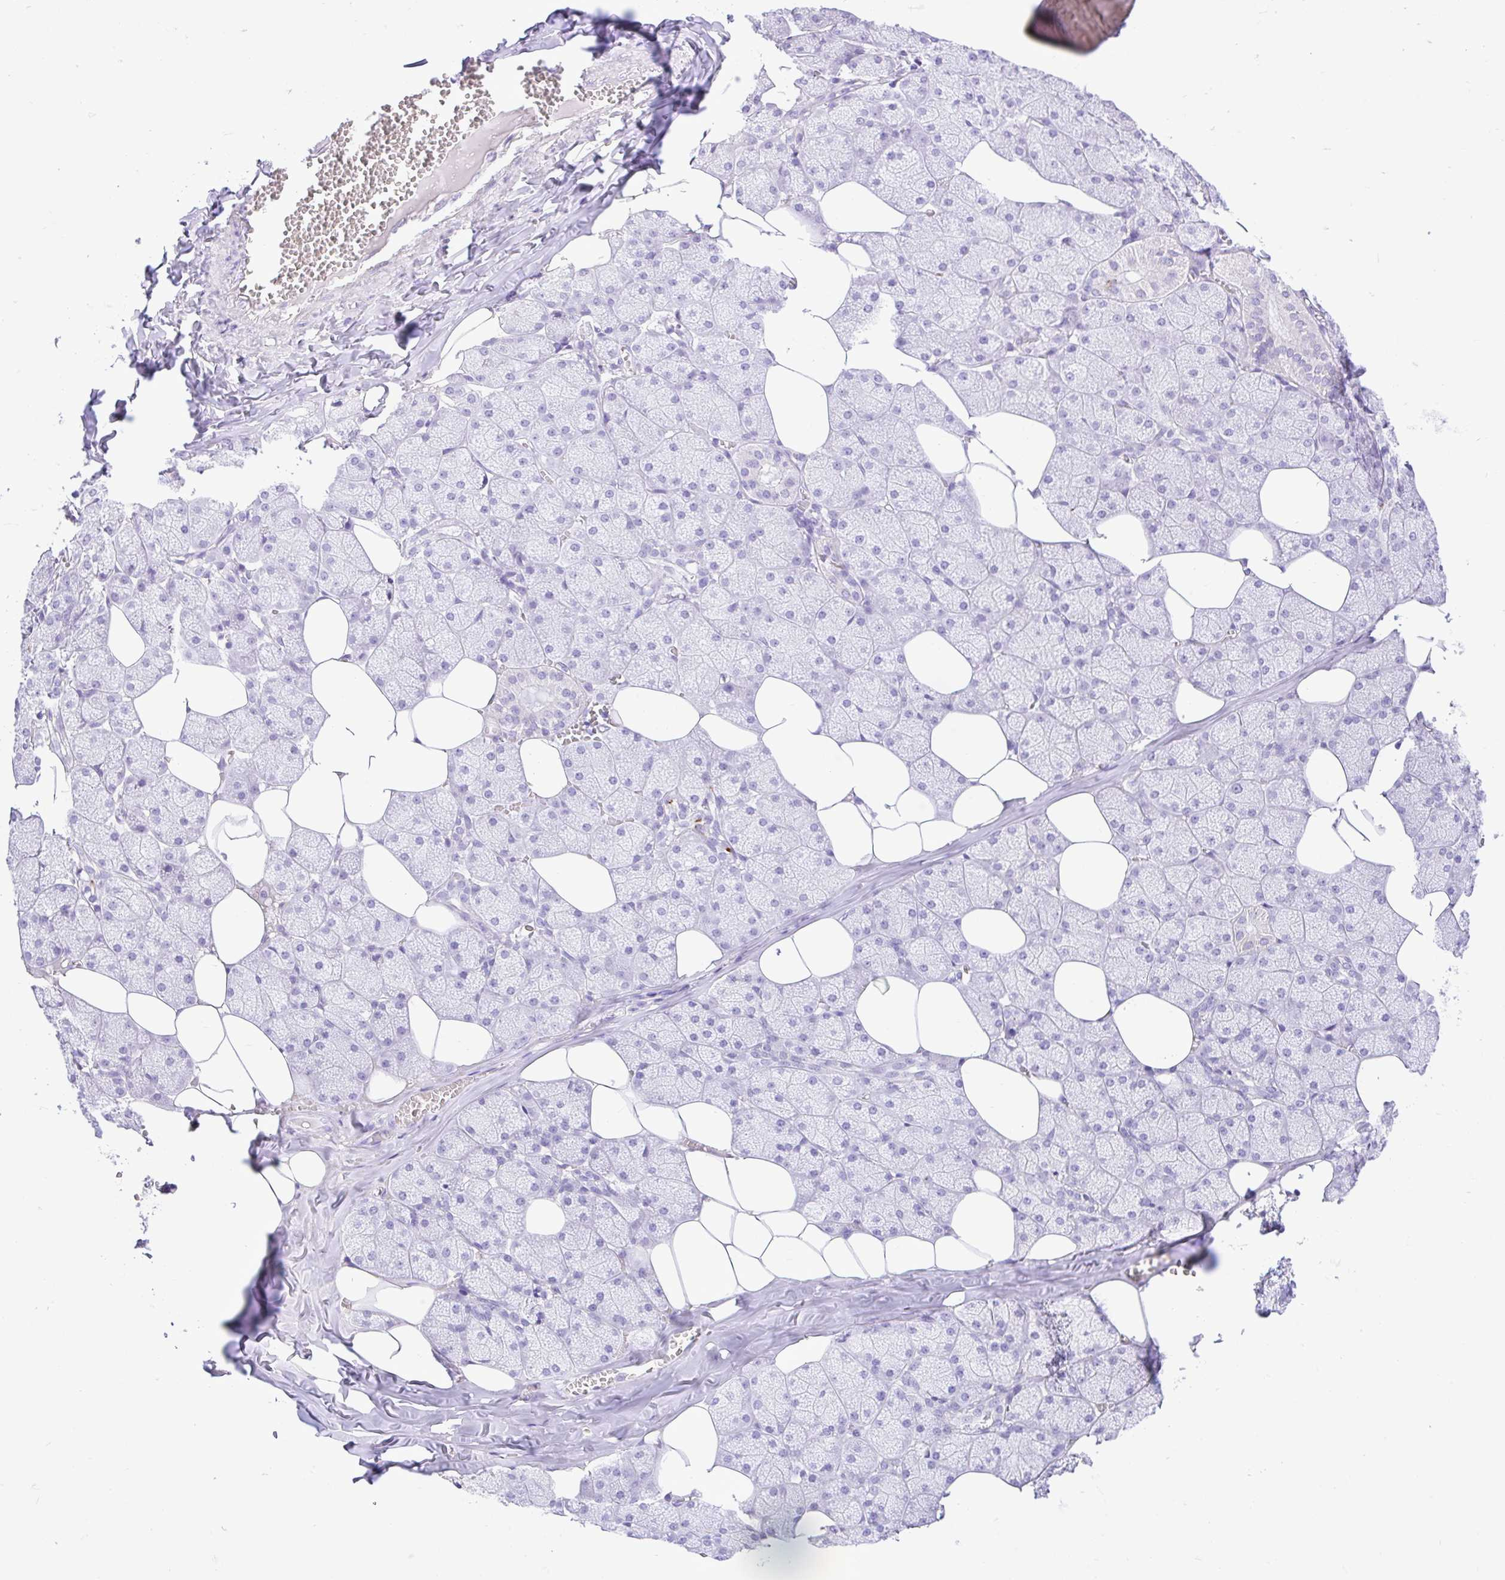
{"staining": {"intensity": "strong", "quantity": "25%-75%", "location": "cytoplasmic/membranous"}, "tissue": "salivary gland", "cell_type": "Glandular cells", "image_type": "normal", "snomed": [{"axis": "morphology", "description": "Normal tissue, NOS"}, {"axis": "topography", "description": "Salivary gland"}, {"axis": "topography", "description": "Peripheral nerve tissue"}], "caption": "Strong cytoplasmic/membranous expression for a protein is appreciated in approximately 25%-75% of glandular cells of unremarkable salivary gland using immunohistochemistry.", "gene": "ZNF101", "patient": {"sex": "male", "age": 38}}